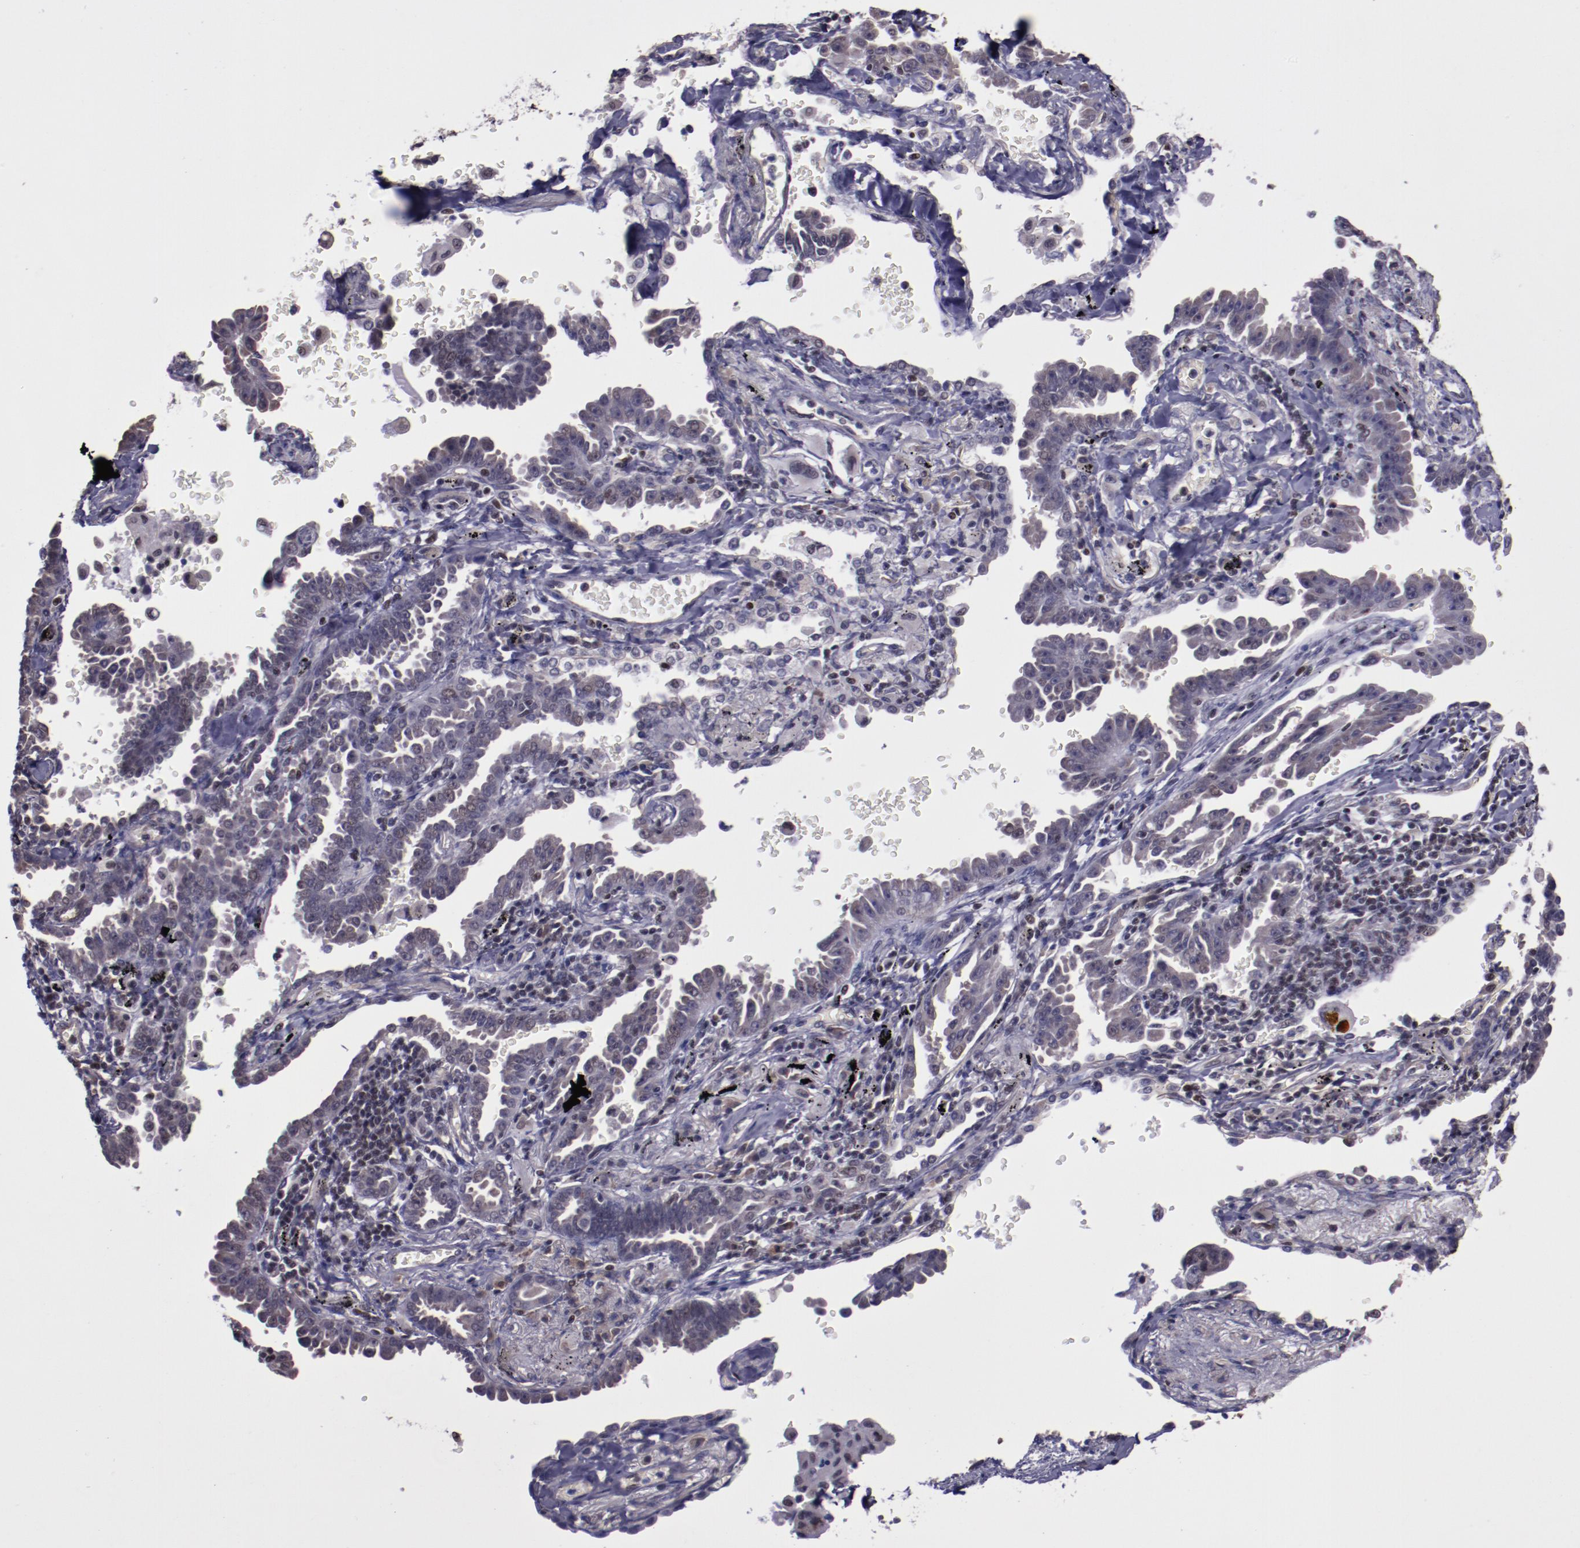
{"staining": {"intensity": "weak", "quantity": "<25%", "location": "cytoplasmic/membranous"}, "tissue": "lung cancer", "cell_type": "Tumor cells", "image_type": "cancer", "snomed": [{"axis": "morphology", "description": "Adenocarcinoma, NOS"}, {"axis": "topography", "description": "Lung"}], "caption": "Lung adenocarcinoma was stained to show a protein in brown. There is no significant expression in tumor cells. The staining is performed using DAB (3,3'-diaminobenzidine) brown chromogen with nuclei counter-stained in using hematoxylin.", "gene": "ELF1", "patient": {"sex": "female", "age": 64}}